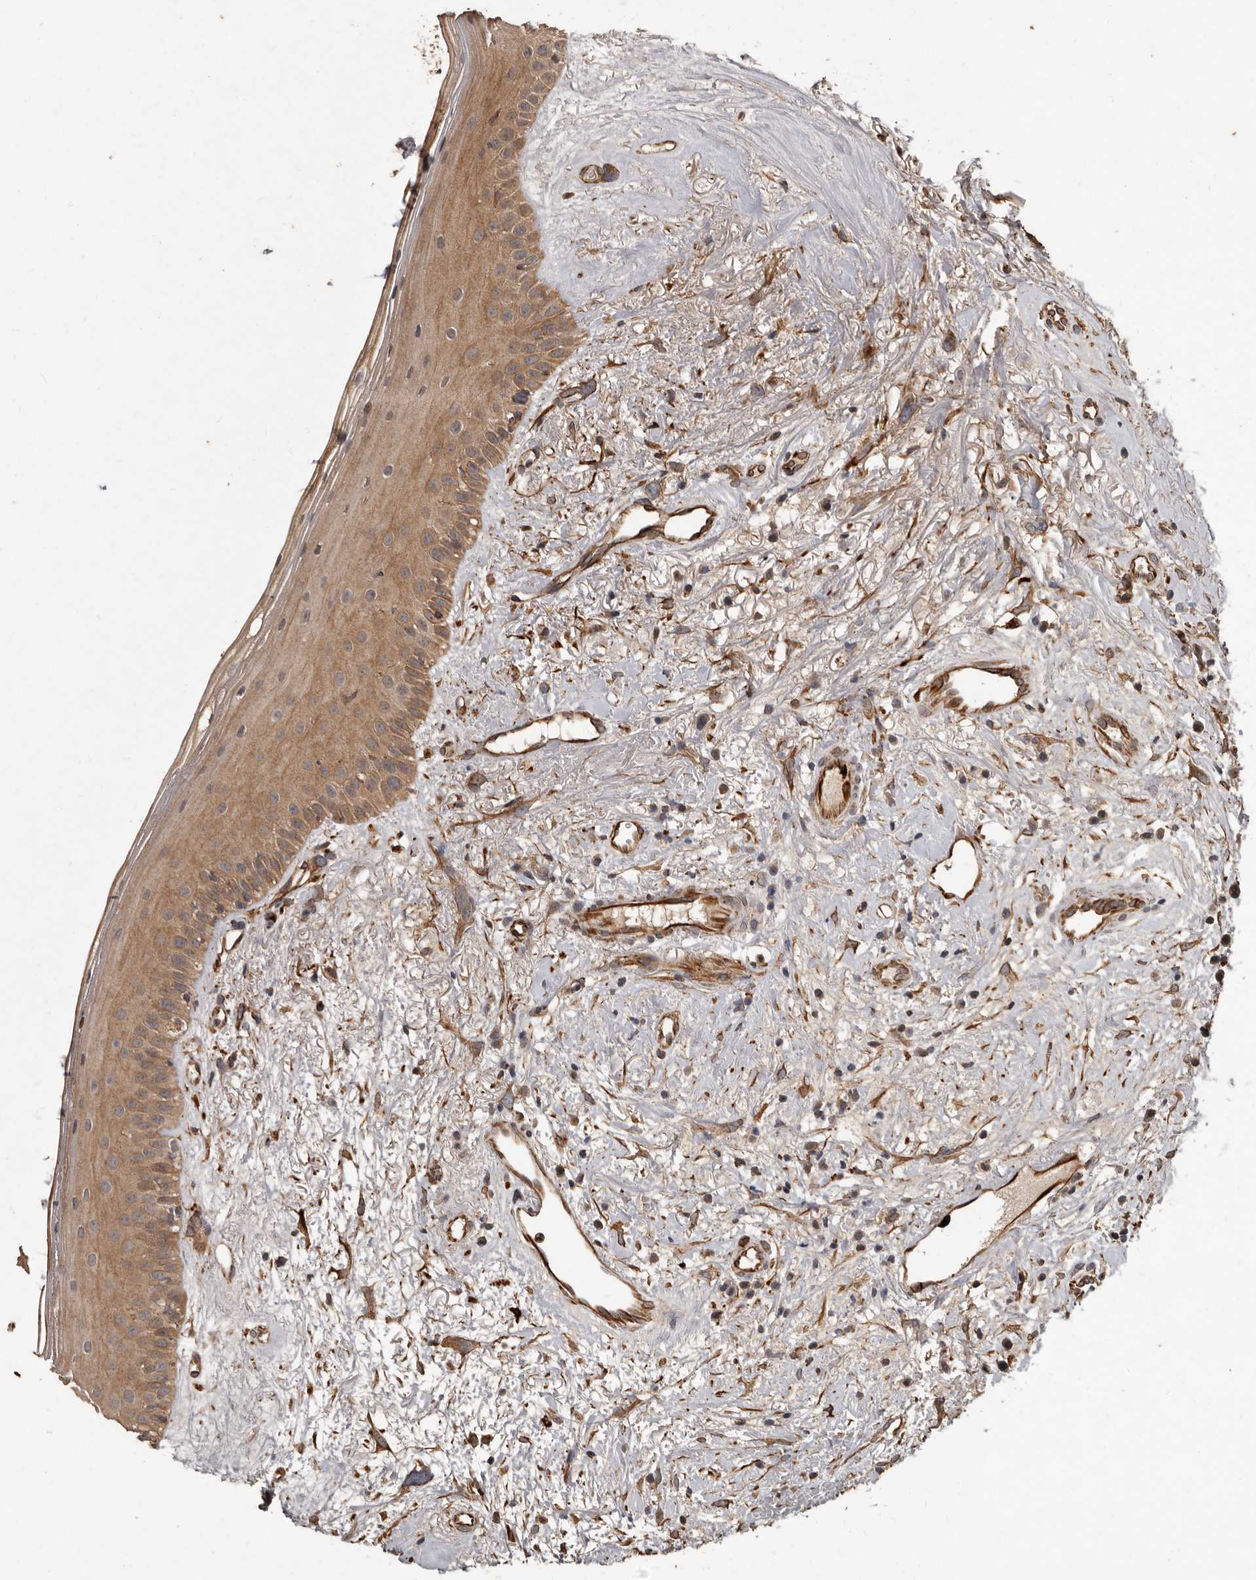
{"staining": {"intensity": "moderate", "quantity": ">75%", "location": "cytoplasmic/membranous"}, "tissue": "oral mucosa", "cell_type": "Squamous epithelial cells", "image_type": "normal", "snomed": [{"axis": "morphology", "description": "Normal tissue, NOS"}, {"axis": "topography", "description": "Oral tissue"}], "caption": "Protein expression analysis of benign oral mucosa exhibits moderate cytoplasmic/membranous staining in about >75% of squamous epithelial cells.", "gene": "BRAT1", "patient": {"sex": "female", "age": 63}}